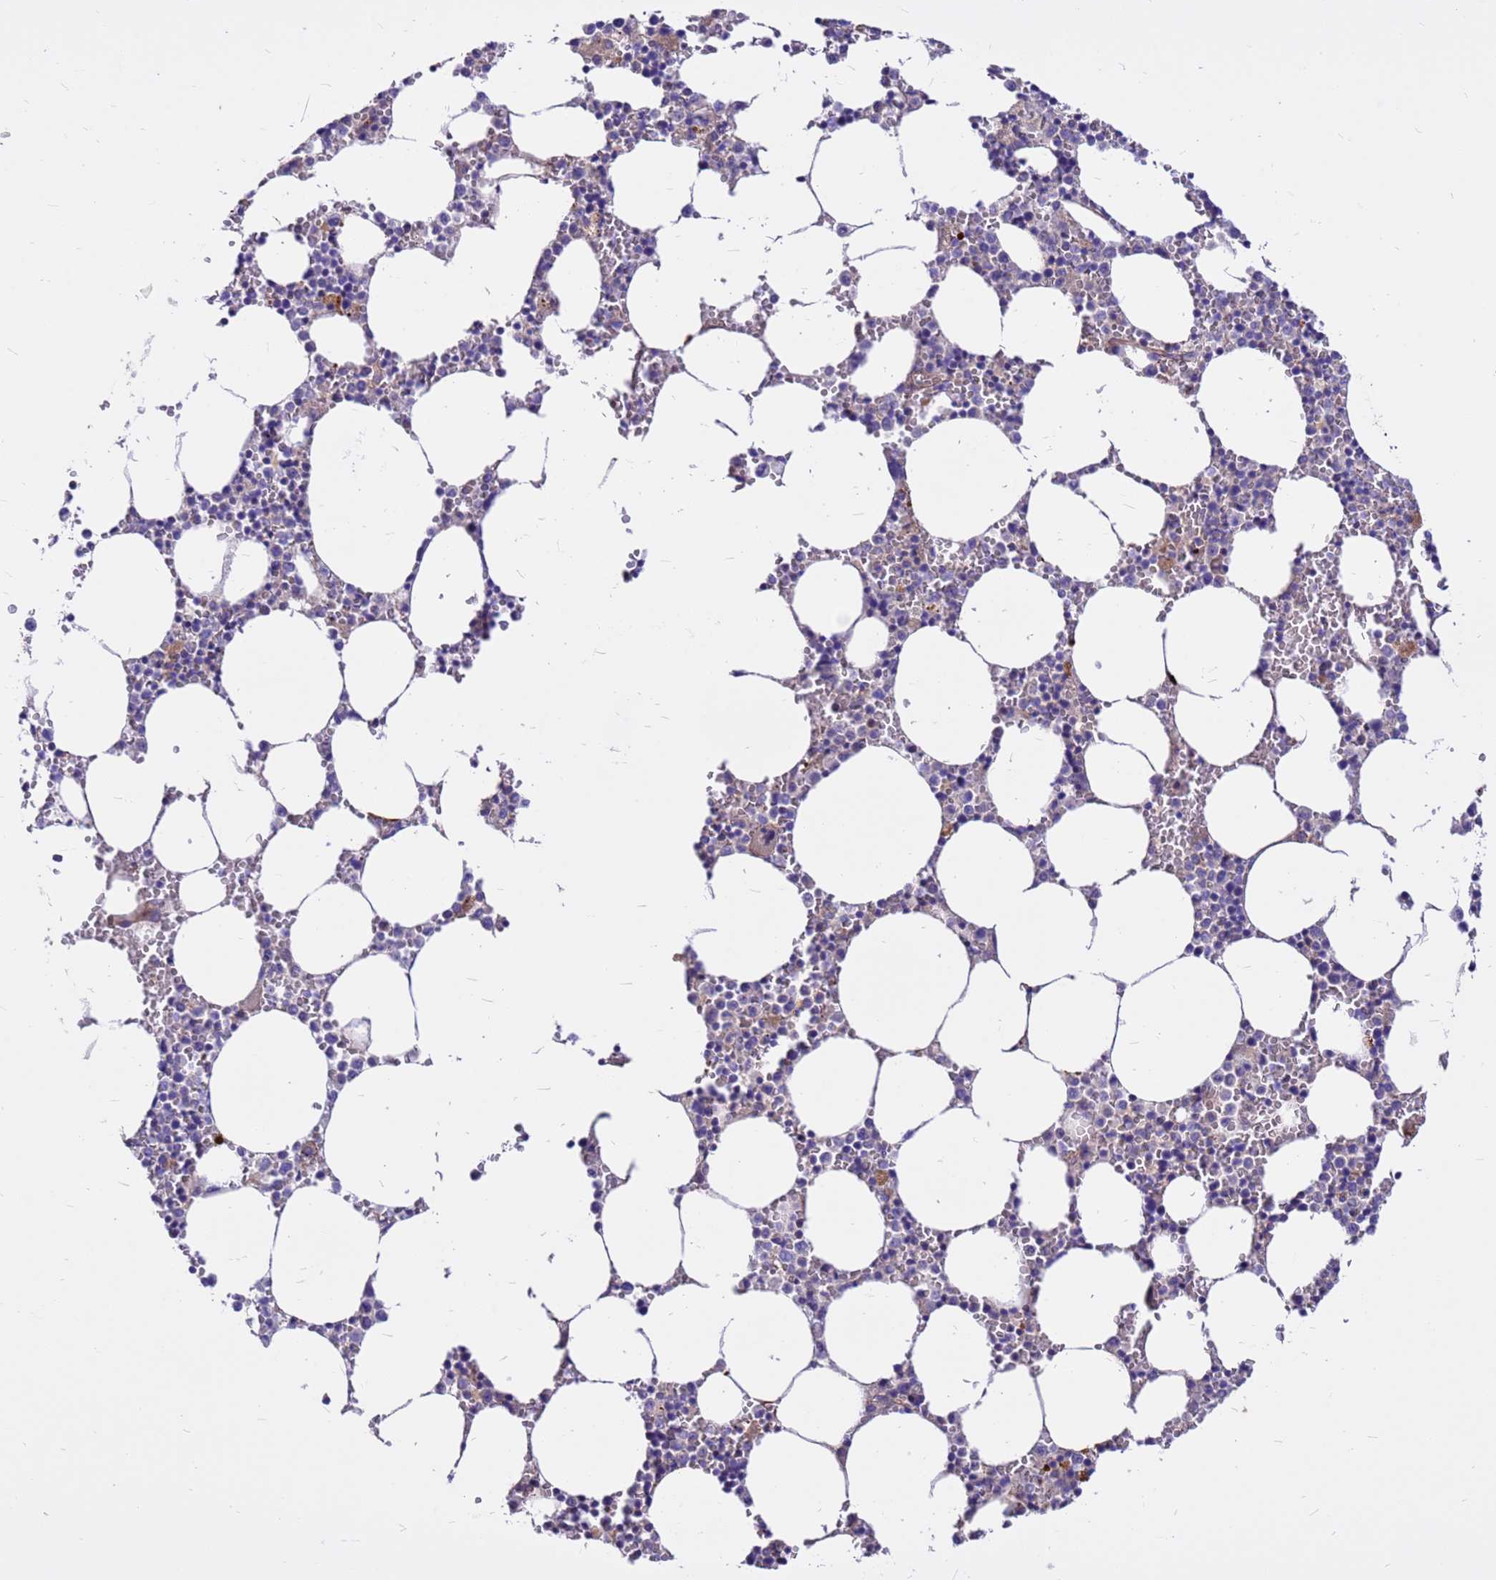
{"staining": {"intensity": "negative", "quantity": "none", "location": "none"}, "tissue": "bone marrow", "cell_type": "Hematopoietic cells", "image_type": "normal", "snomed": [{"axis": "morphology", "description": "Normal tissue, NOS"}, {"axis": "topography", "description": "Bone marrow"}], "caption": "Bone marrow stained for a protein using immunohistochemistry reveals no expression hematopoietic cells.", "gene": "CRHBP", "patient": {"sex": "female", "age": 64}}